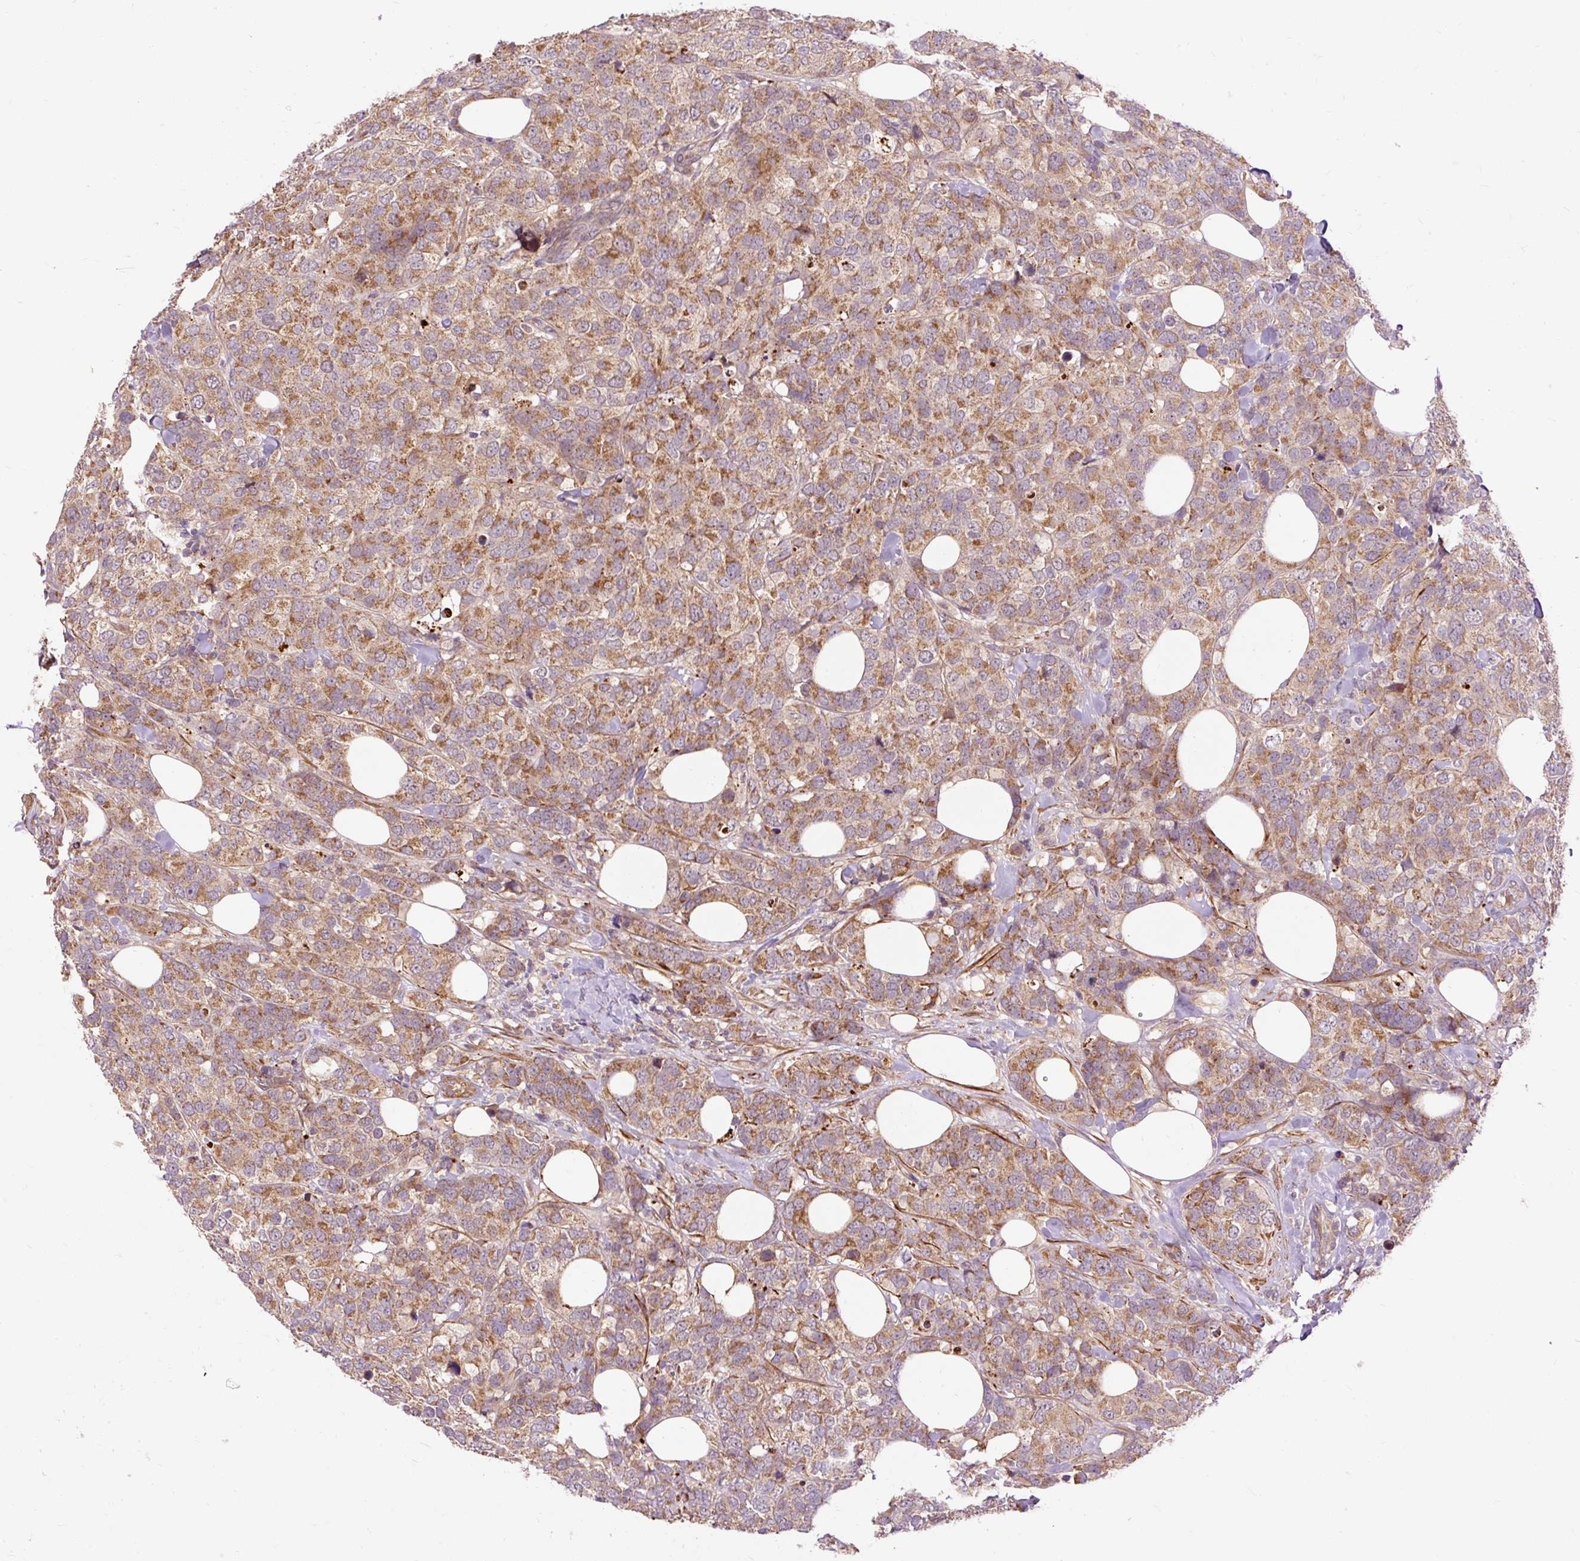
{"staining": {"intensity": "moderate", "quantity": ">75%", "location": "cytoplasmic/membranous"}, "tissue": "breast cancer", "cell_type": "Tumor cells", "image_type": "cancer", "snomed": [{"axis": "morphology", "description": "Lobular carcinoma"}, {"axis": "topography", "description": "Breast"}], "caption": "Immunohistochemistry photomicrograph of neoplastic tissue: lobular carcinoma (breast) stained using immunohistochemistry reveals medium levels of moderate protein expression localized specifically in the cytoplasmic/membranous of tumor cells, appearing as a cytoplasmic/membranous brown color.", "gene": "RIPOR3", "patient": {"sex": "female", "age": 59}}